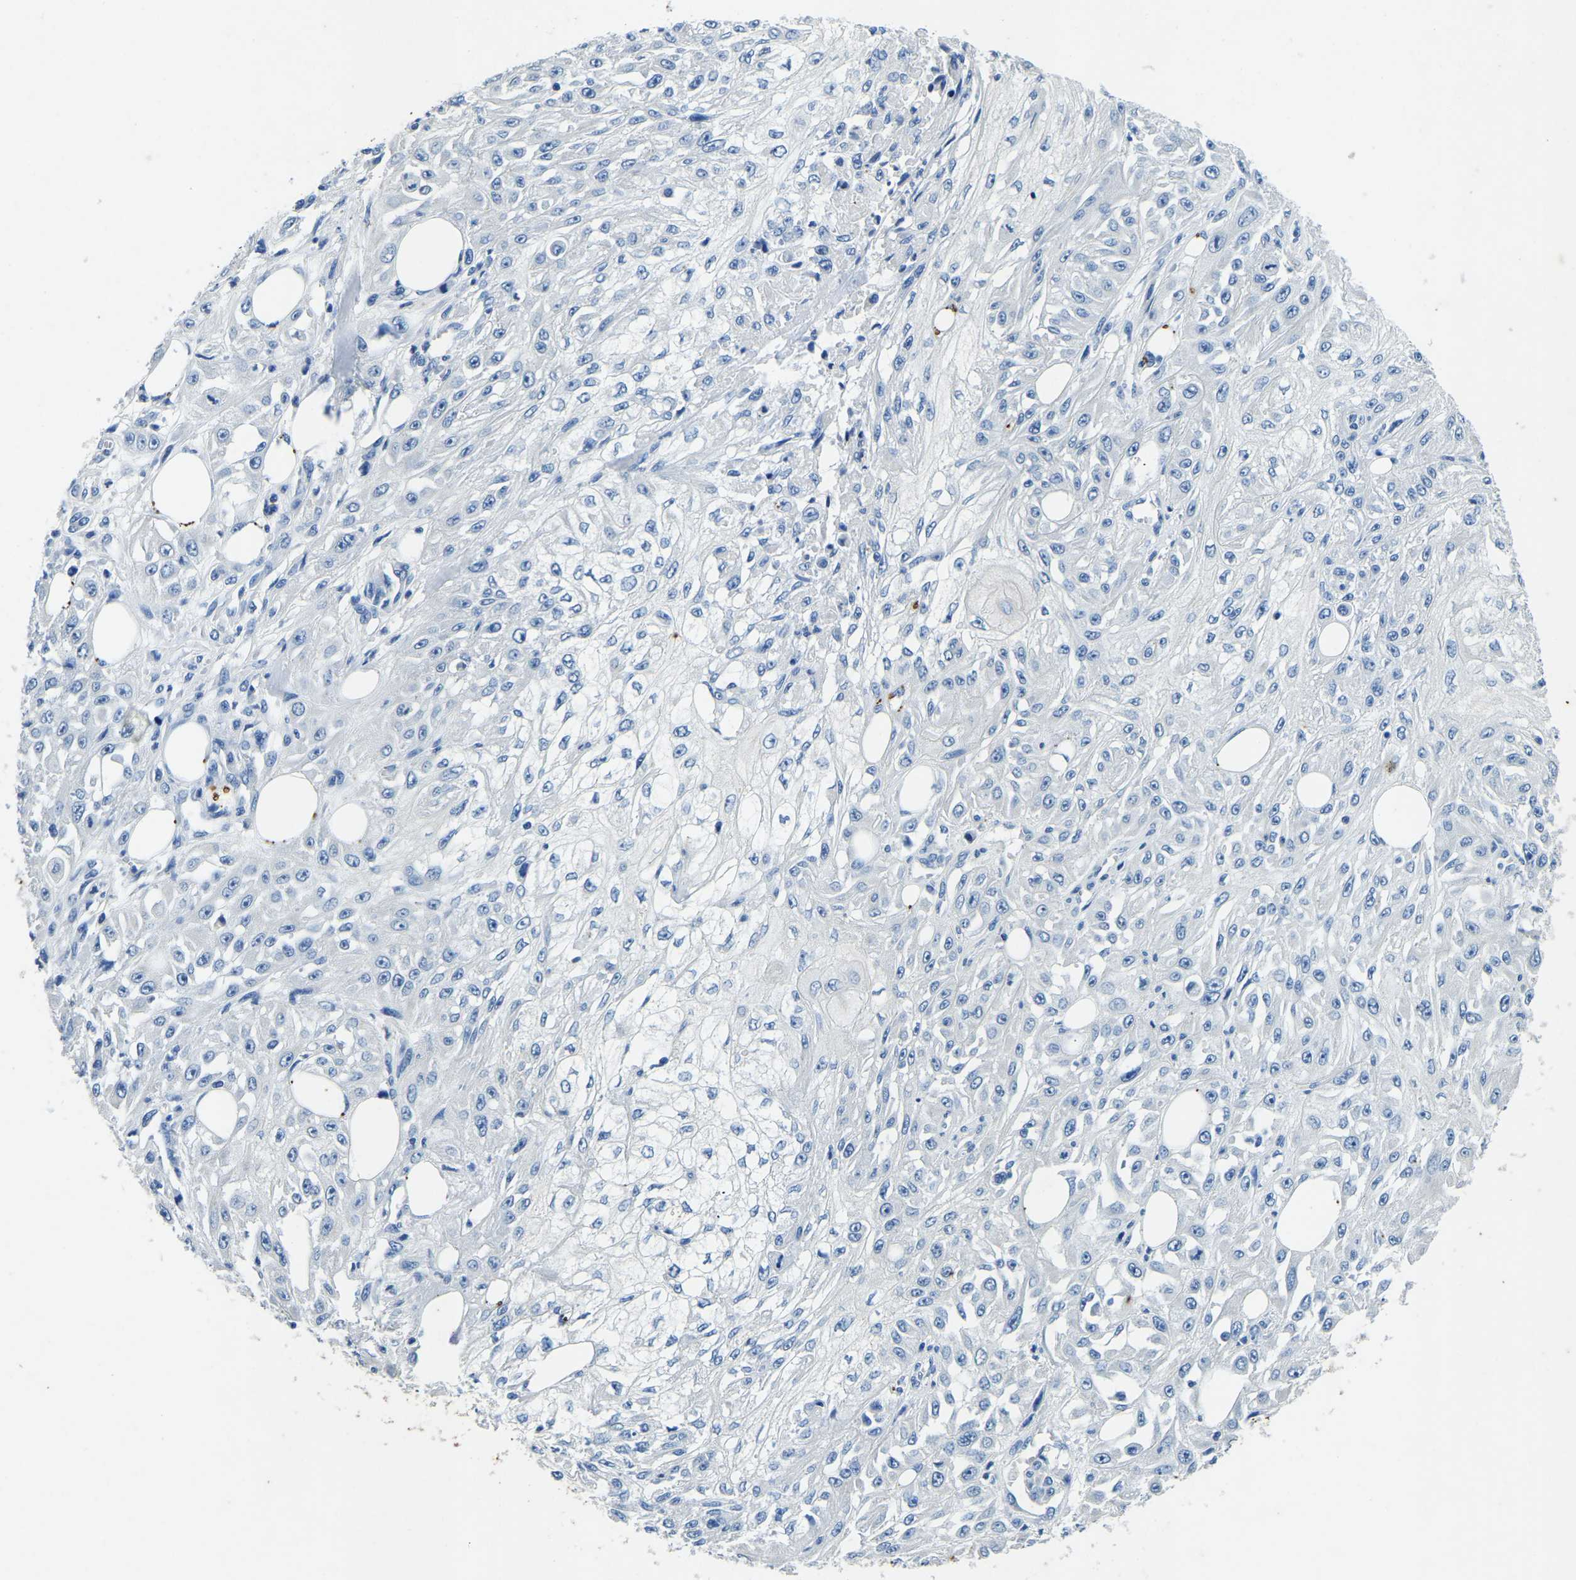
{"staining": {"intensity": "negative", "quantity": "none", "location": "none"}, "tissue": "skin cancer", "cell_type": "Tumor cells", "image_type": "cancer", "snomed": [{"axis": "morphology", "description": "Squamous cell carcinoma, NOS"}, {"axis": "morphology", "description": "Squamous cell carcinoma, metastatic, NOS"}, {"axis": "topography", "description": "Skin"}, {"axis": "topography", "description": "Lymph node"}], "caption": "An immunohistochemistry (IHC) photomicrograph of skin squamous cell carcinoma is shown. There is no staining in tumor cells of skin squamous cell carcinoma. (Immunohistochemistry (ihc), brightfield microscopy, high magnification).", "gene": "UBN2", "patient": {"sex": "male", "age": 75}}